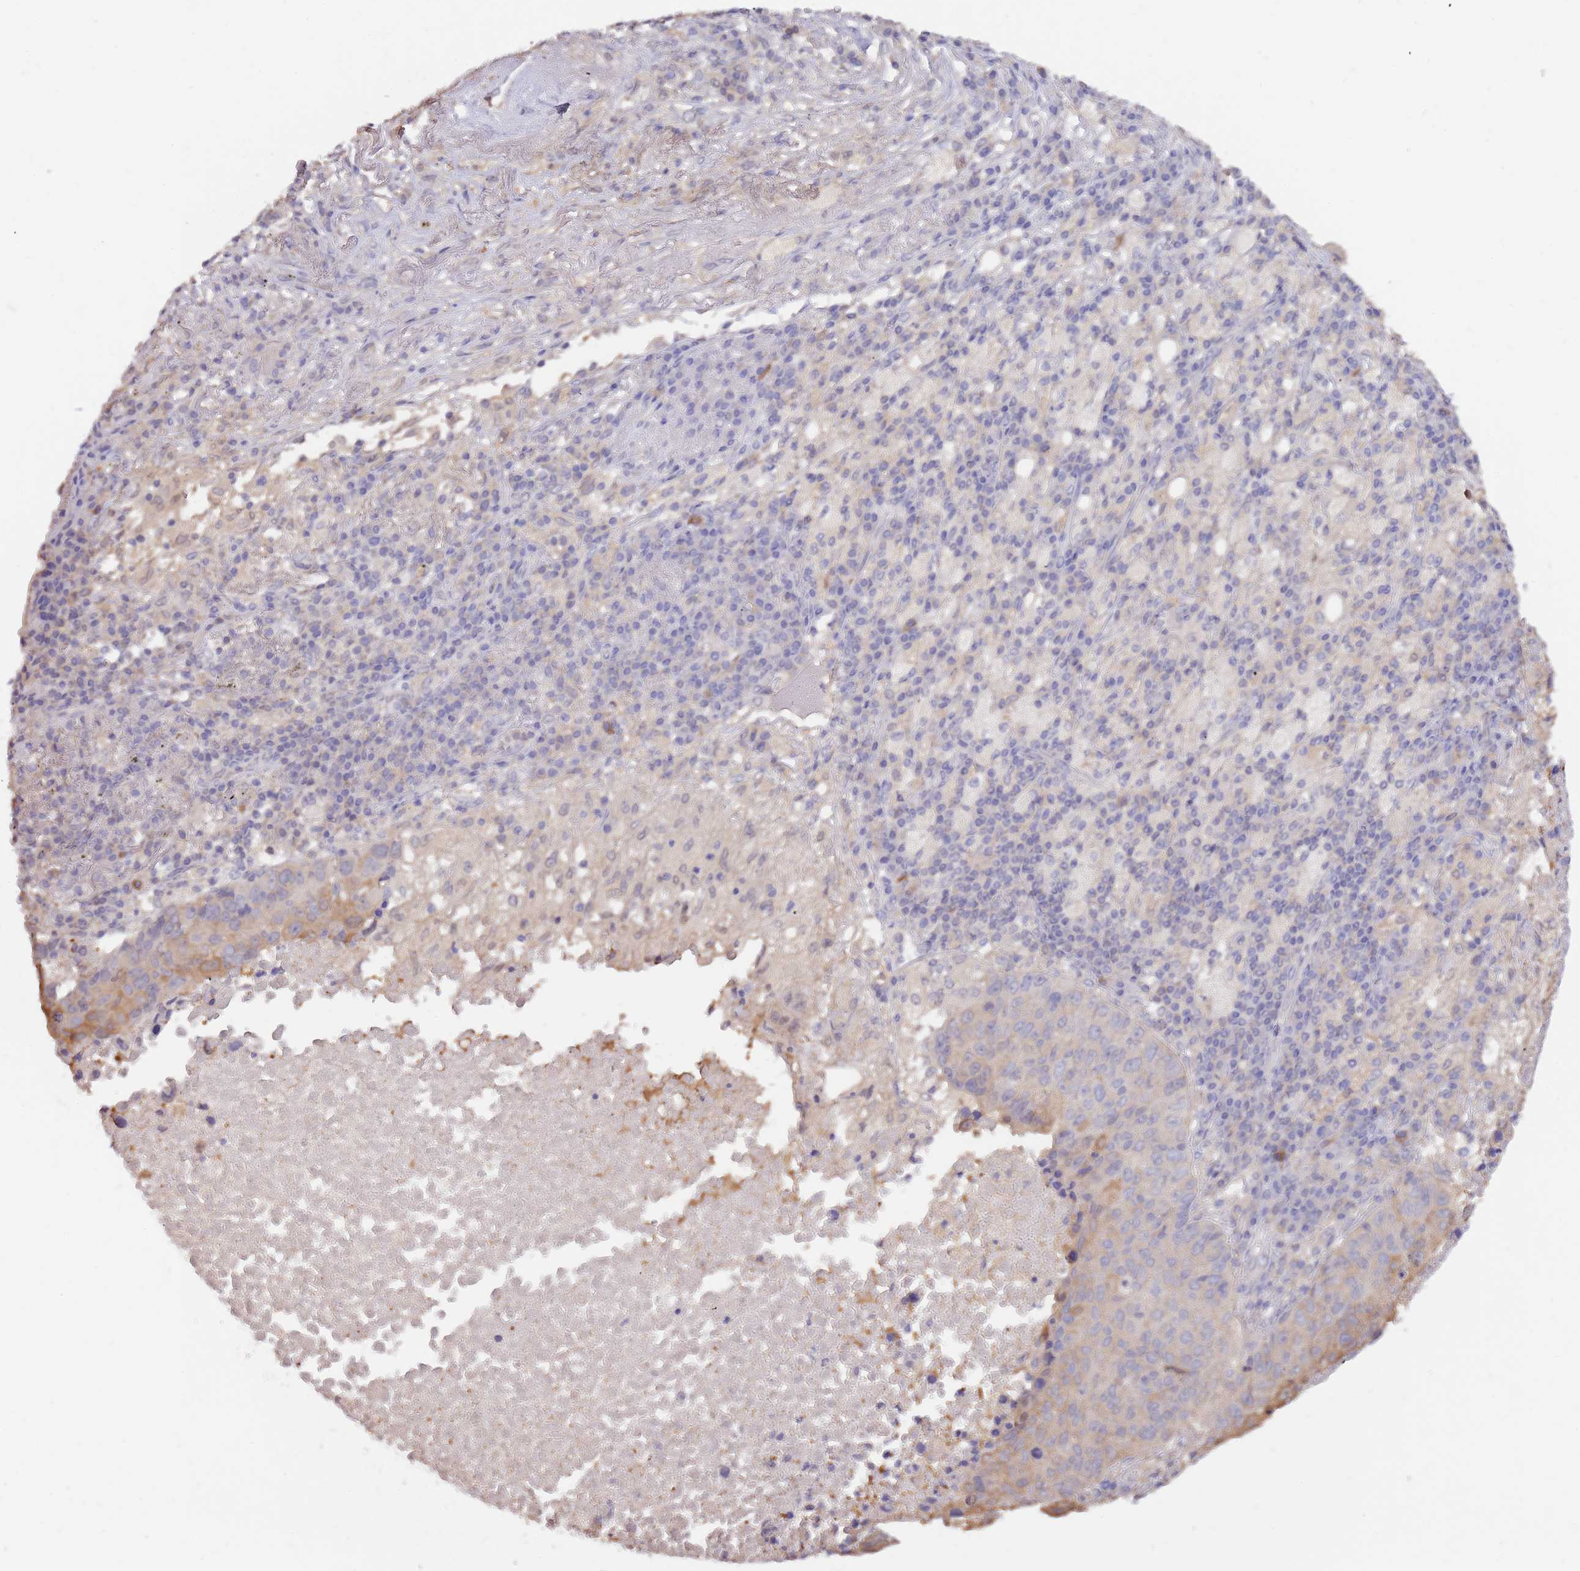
{"staining": {"intensity": "moderate", "quantity": "<25%", "location": "cytoplasmic/membranous"}, "tissue": "lung cancer", "cell_type": "Tumor cells", "image_type": "cancer", "snomed": [{"axis": "morphology", "description": "Squamous cell carcinoma, NOS"}, {"axis": "topography", "description": "Lung"}], "caption": "About <25% of tumor cells in human squamous cell carcinoma (lung) display moderate cytoplasmic/membranous protein positivity as visualized by brown immunohistochemical staining.", "gene": "AP5S1", "patient": {"sex": "male", "age": 73}}